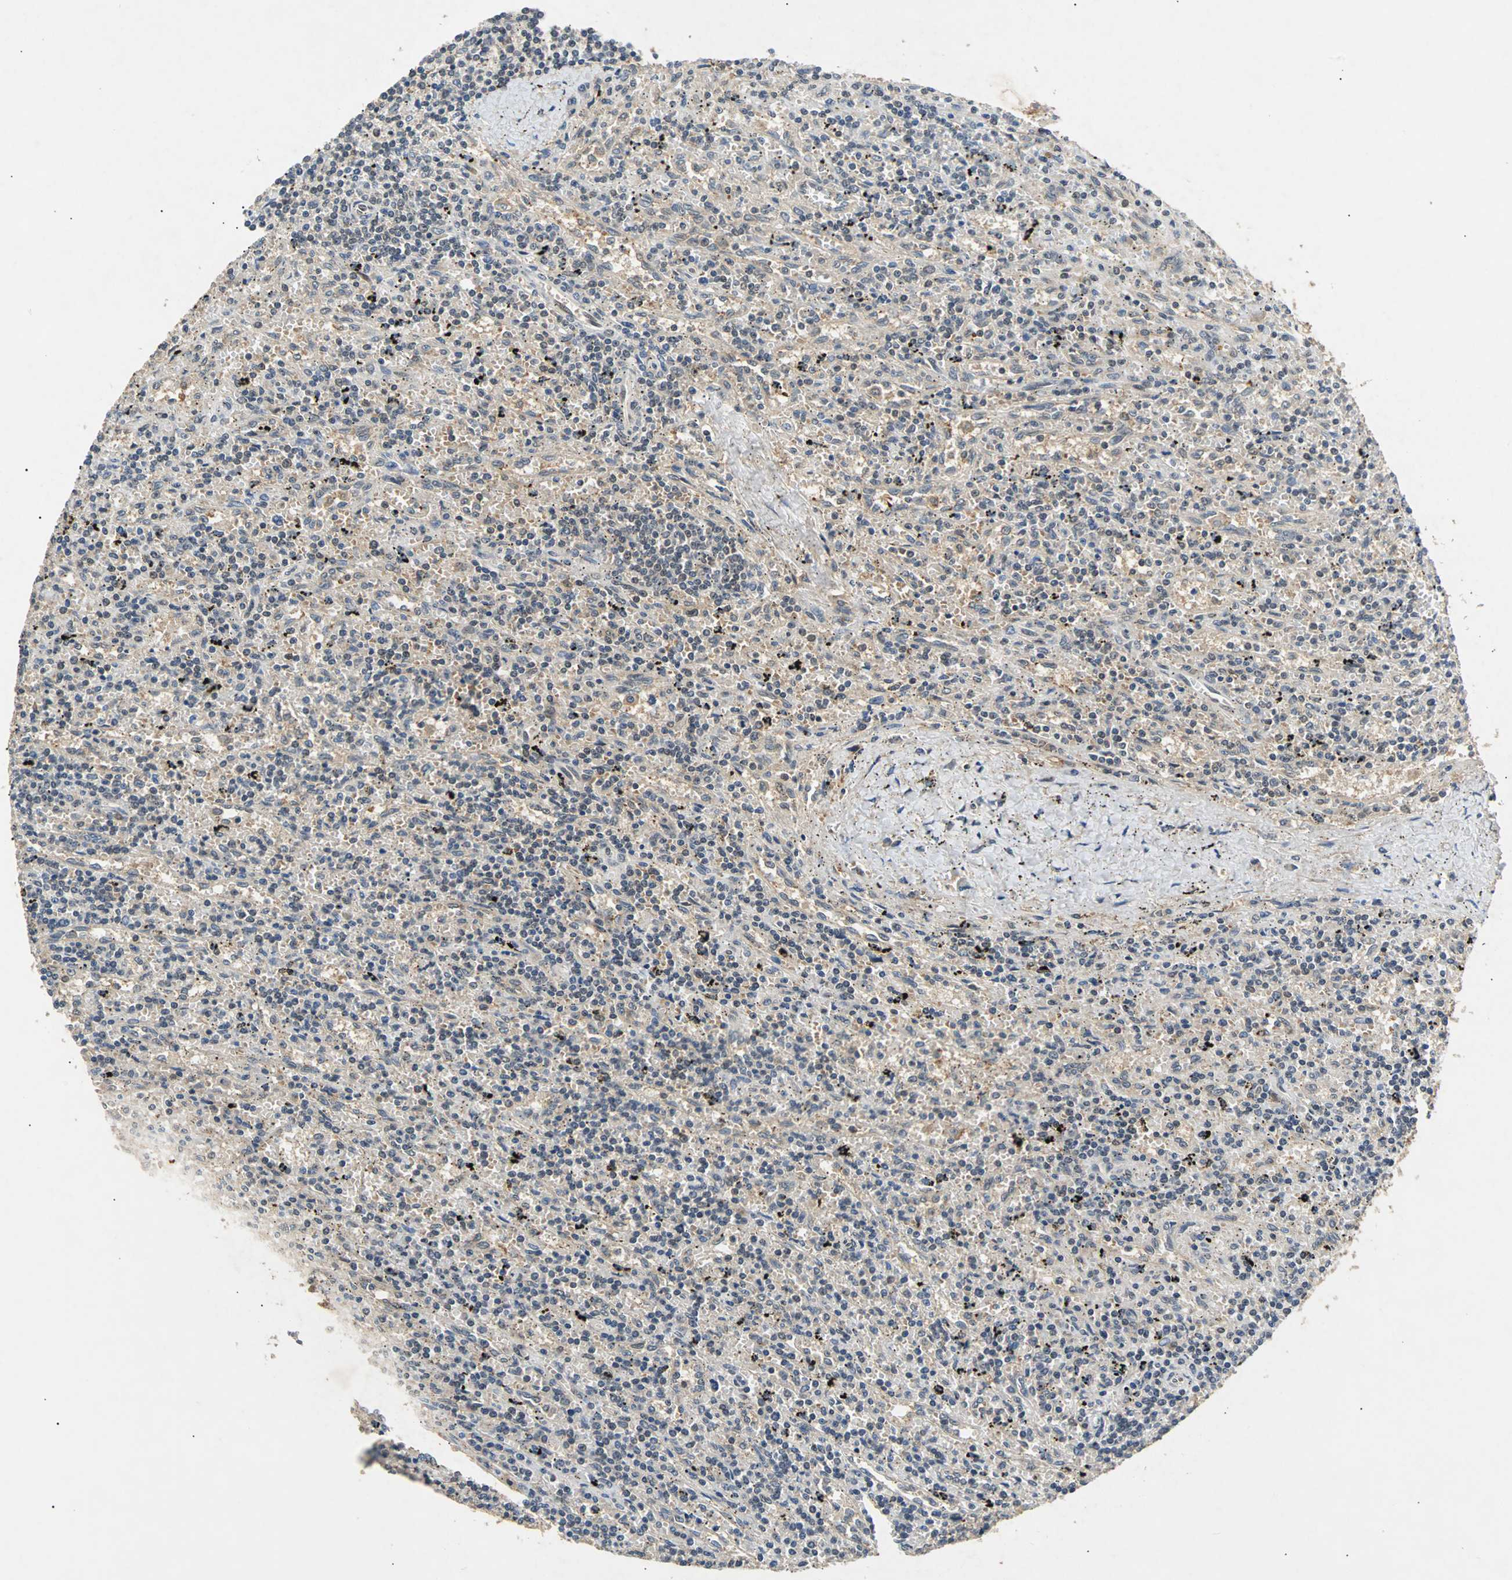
{"staining": {"intensity": "weak", "quantity": "<25%", "location": "cytoplasmic/membranous"}, "tissue": "lymphoma", "cell_type": "Tumor cells", "image_type": "cancer", "snomed": [{"axis": "morphology", "description": "Malignant lymphoma, non-Hodgkin's type, Low grade"}, {"axis": "topography", "description": "Spleen"}], "caption": "Lymphoma stained for a protein using IHC exhibits no expression tumor cells.", "gene": "PHC1", "patient": {"sex": "male", "age": 76}}